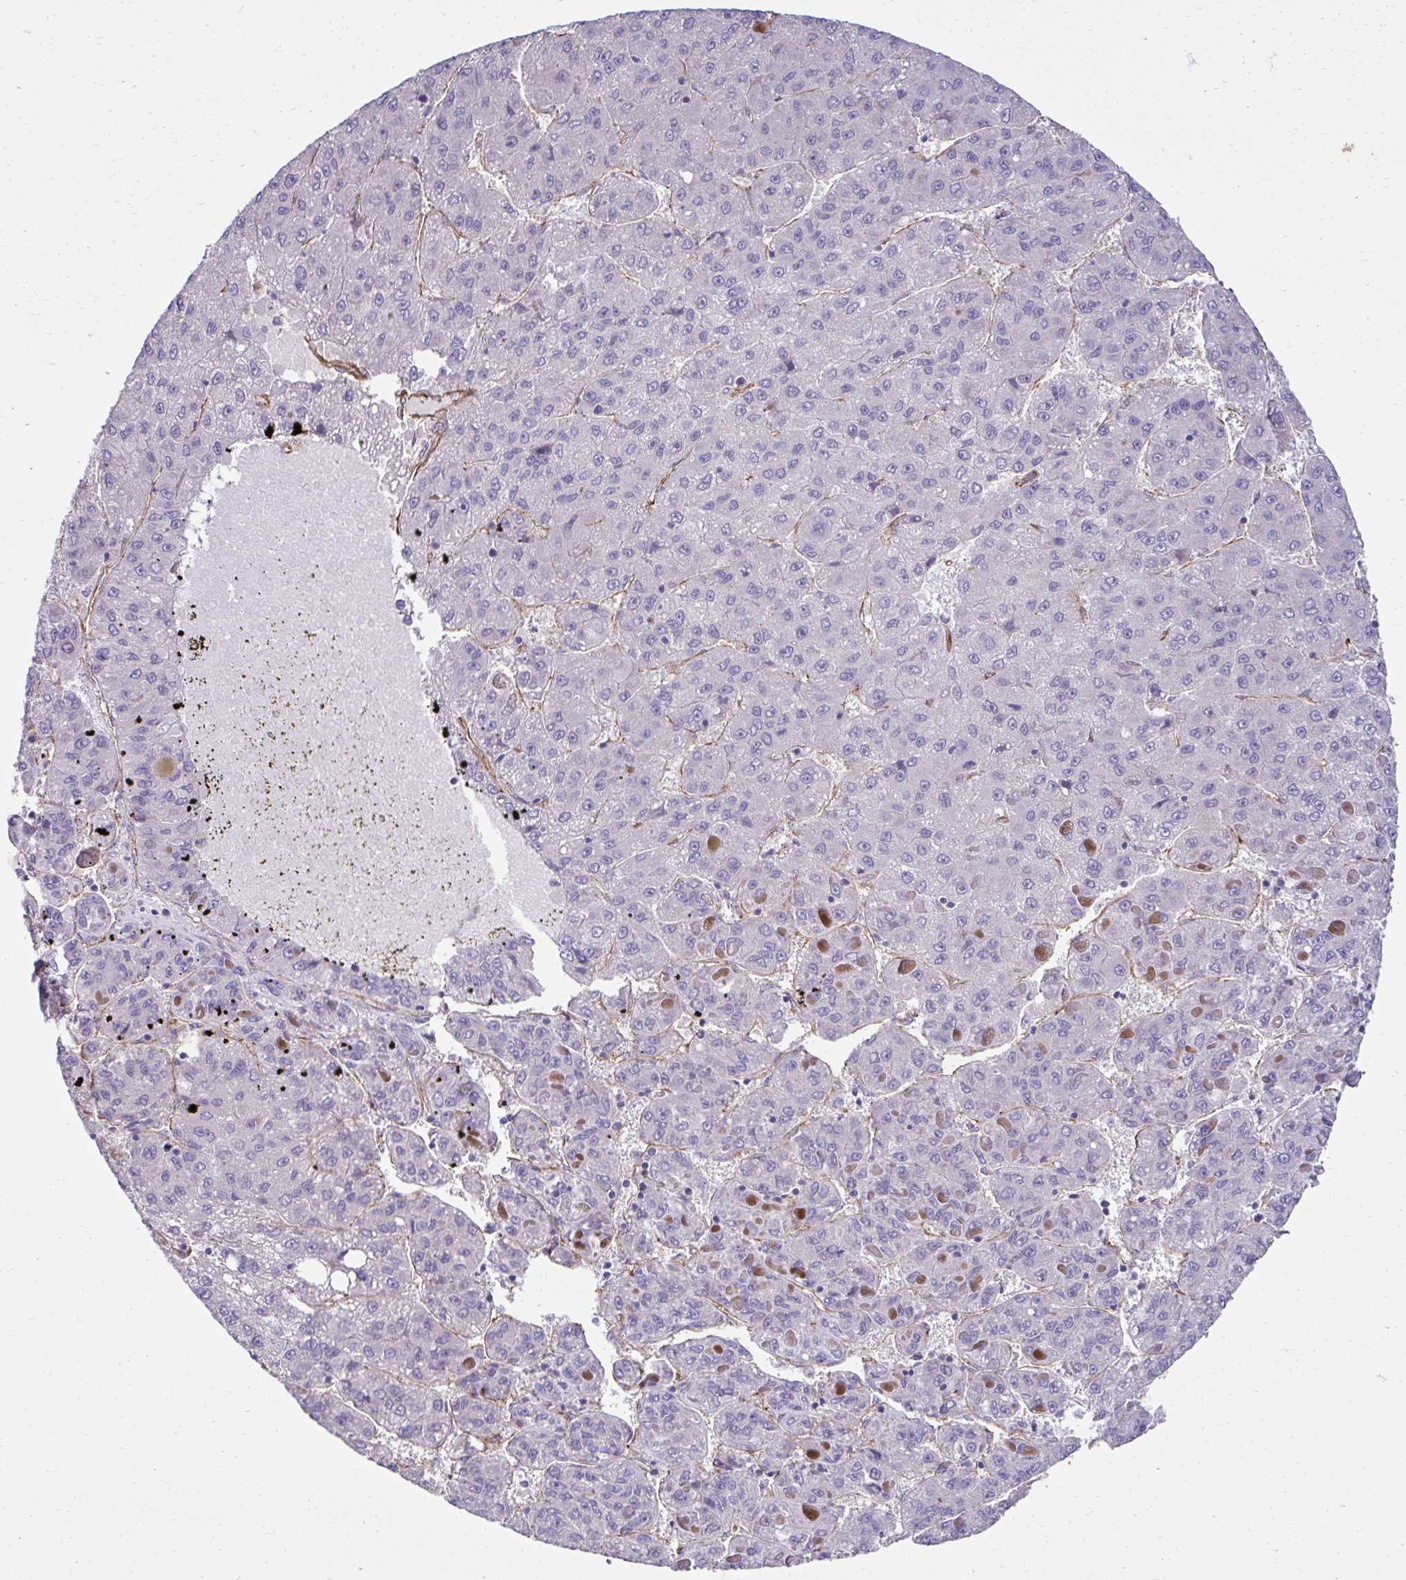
{"staining": {"intensity": "negative", "quantity": "none", "location": "none"}, "tissue": "liver cancer", "cell_type": "Tumor cells", "image_type": "cancer", "snomed": [{"axis": "morphology", "description": "Carcinoma, Hepatocellular, NOS"}, {"axis": "topography", "description": "Liver"}], "caption": "Protein analysis of liver hepatocellular carcinoma shows no significant positivity in tumor cells.", "gene": "TRIM52", "patient": {"sex": "female", "age": 82}}